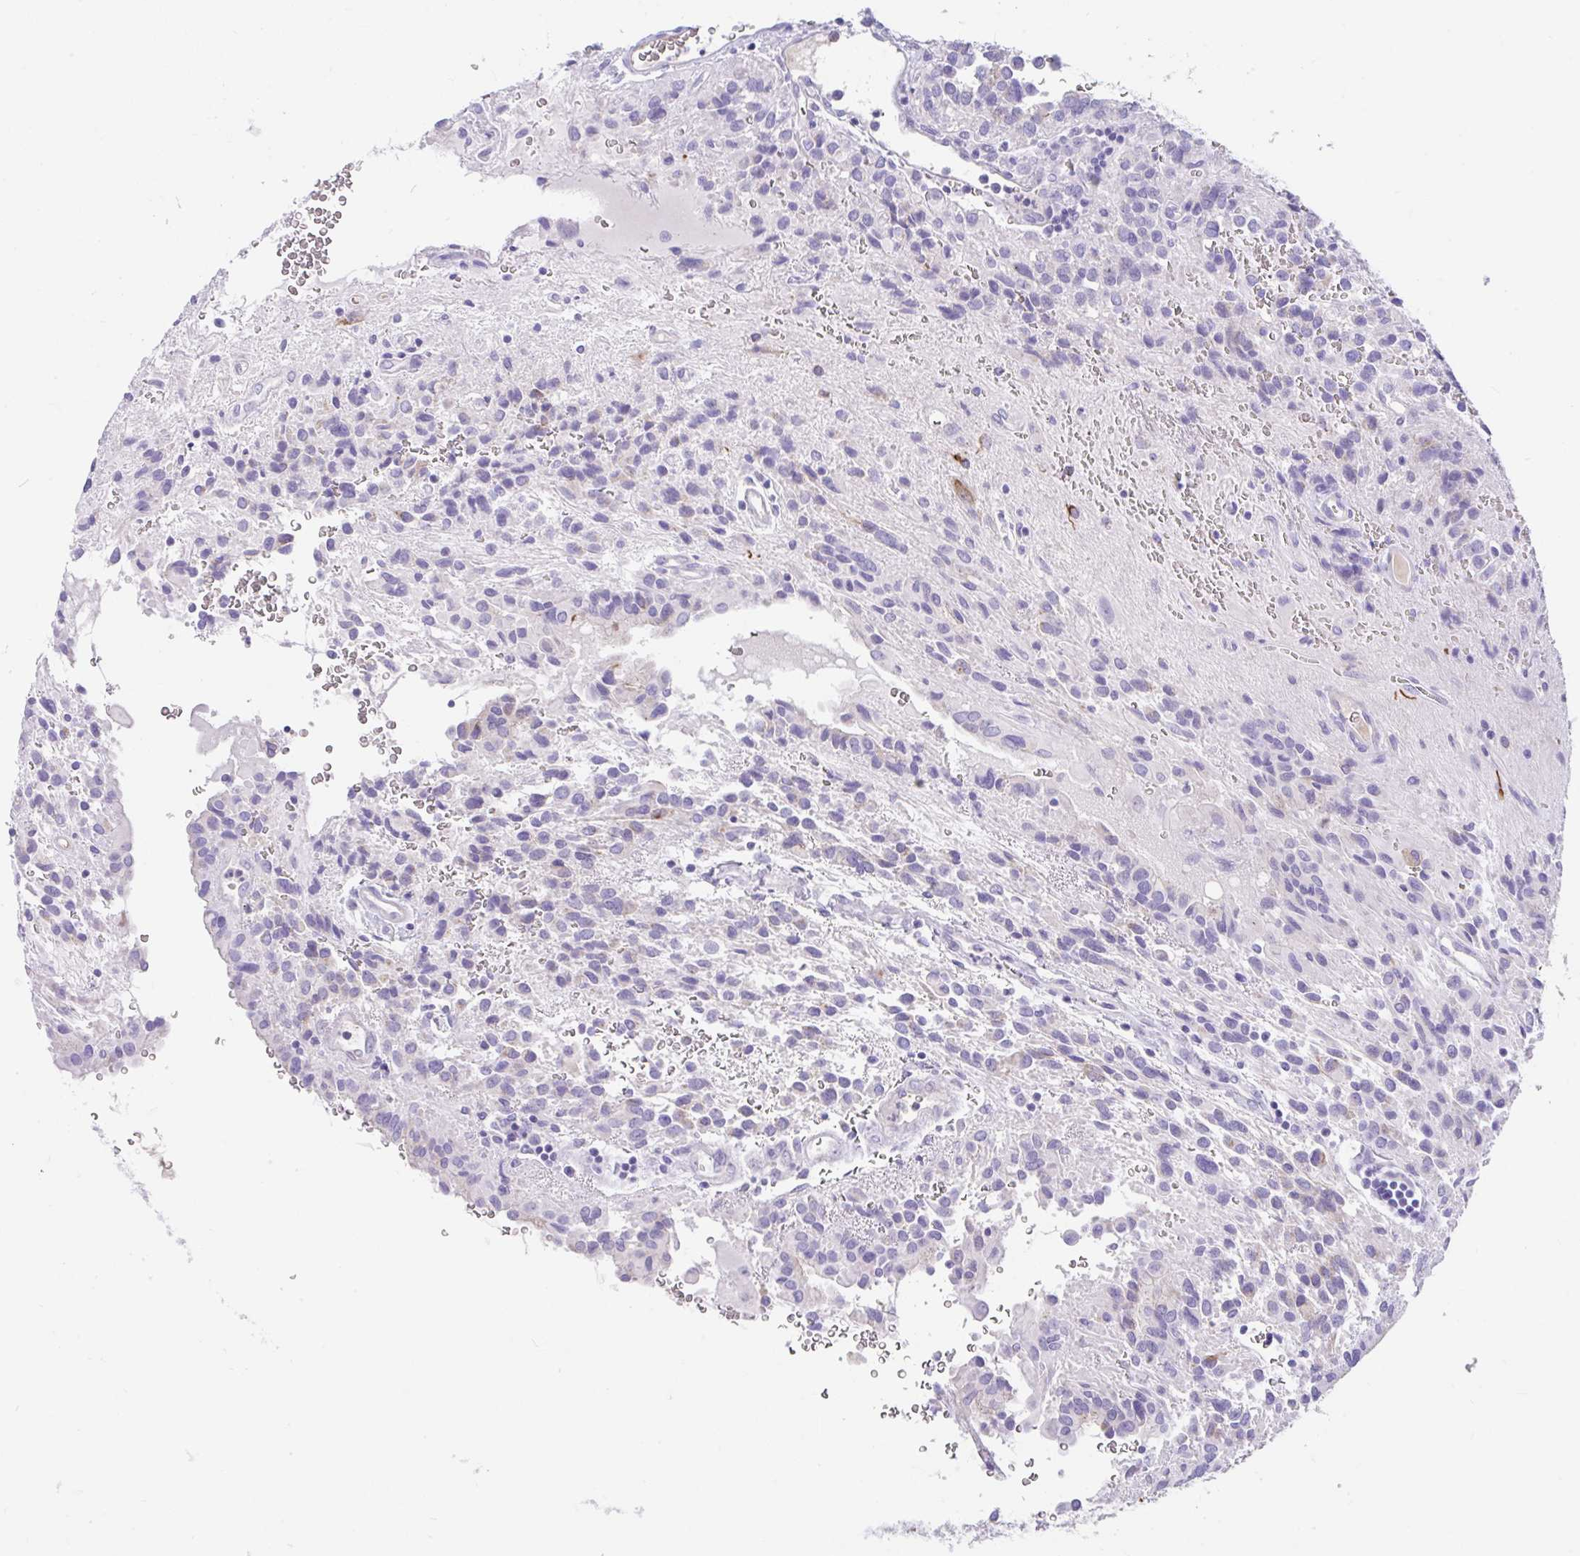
{"staining": {"intensity": "moderate", "quantity": "<25%", "location": "cytoplasmic/membranous"}, "tissue": "glioma", "cell_type": "Tumor cells", "image_type": "cancer", "snomed": [{"axis": "morphology", "description": "Glioma, malignant, Low grade"}, {"axis": "topography", "description": "Brain"}], "caption": "Glioma tissue demonstrates moderate cytoplasmic/membranous expression in approximately <25% of tumor cells", "gene": "CCSAP", "patient": {"sex": "male", "age": 56}}